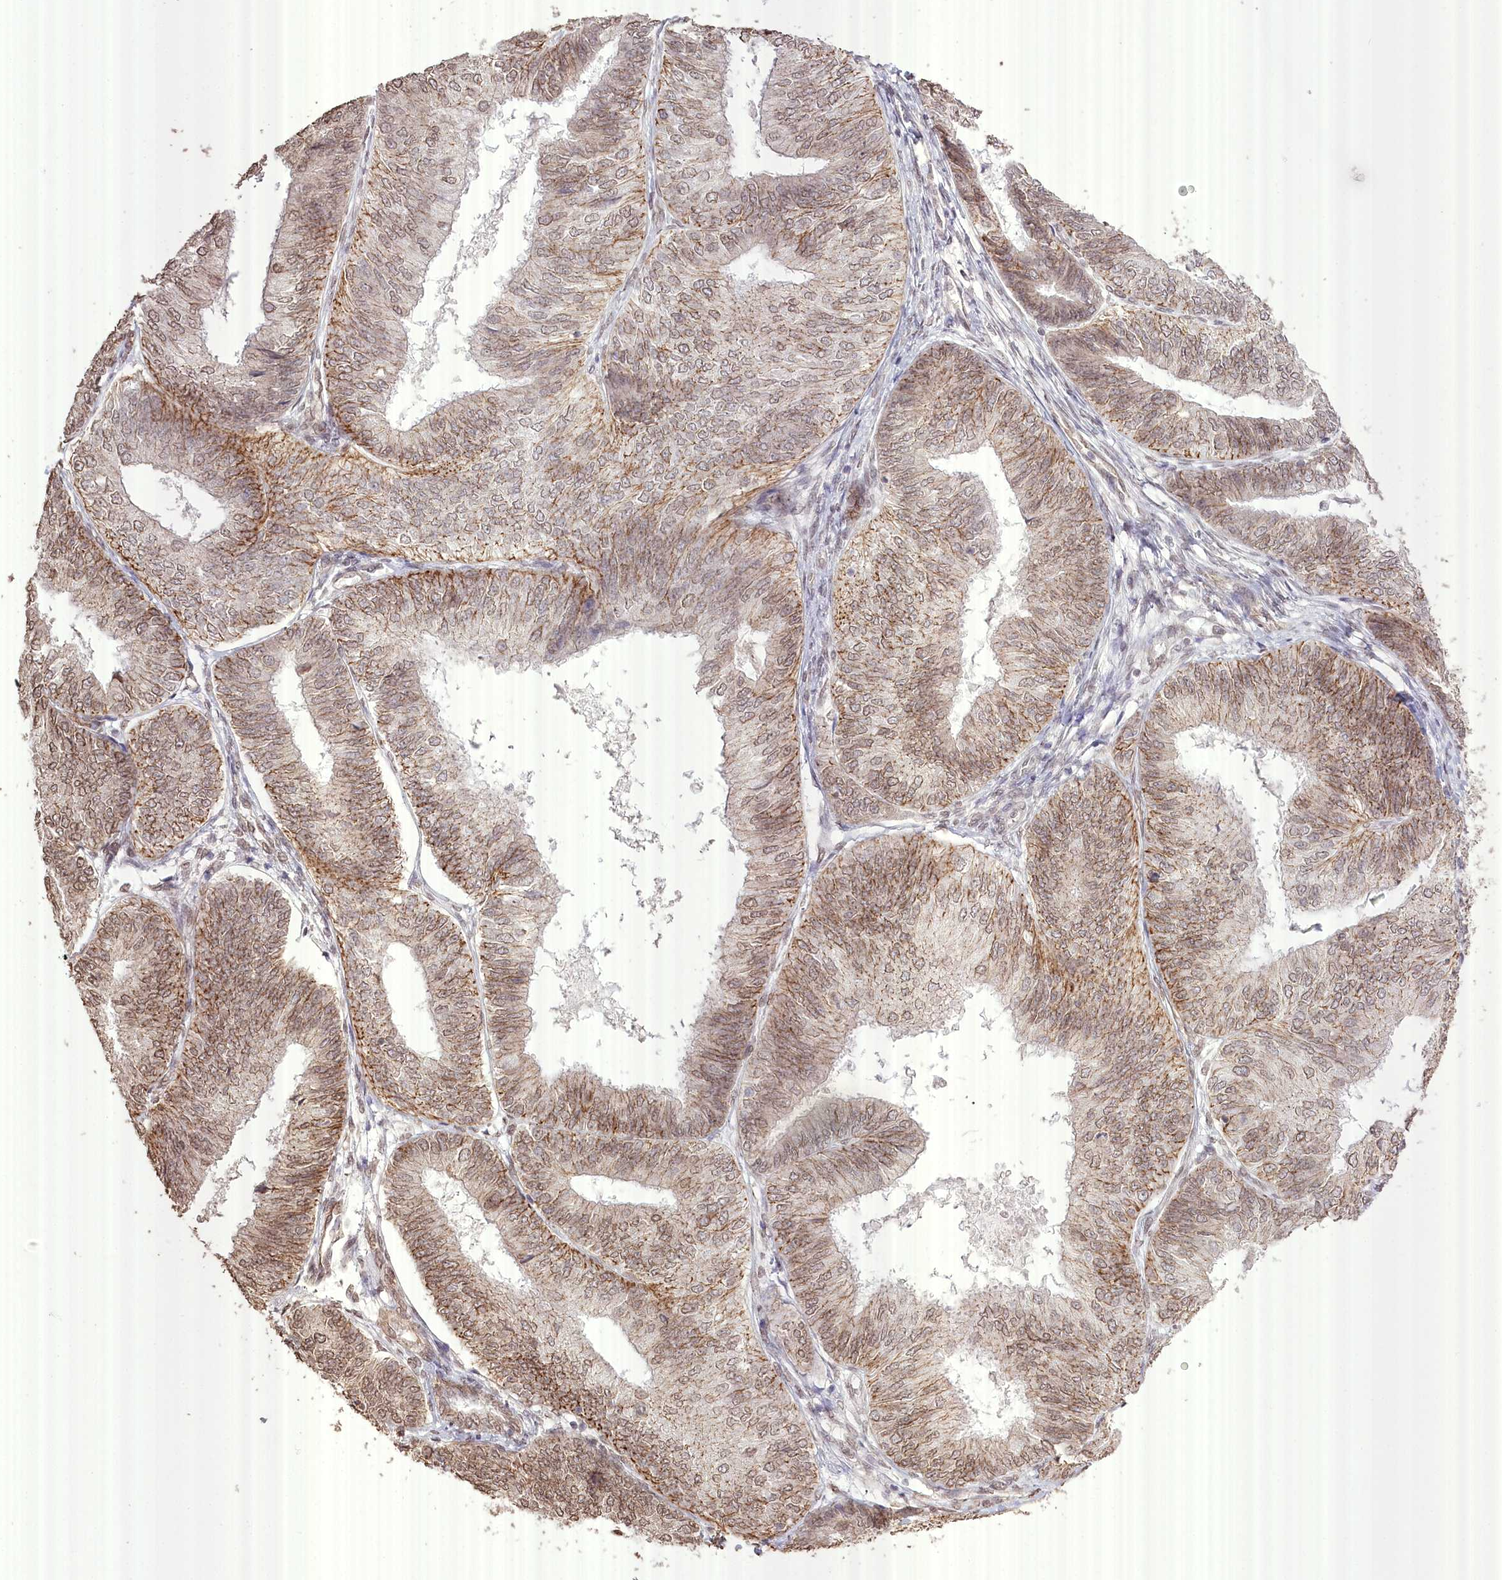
{"staining": {"intensity": "moderate", "quantity": ">75%", "location": "cytoplasmic/membranous,nuclear"}, "tissue": "endometrial cancer", "cell_type": "Tumor cells", "image_type": "cancer", "snomed": [{"axis": "morphology", "description": "Adenocarcinoma, NOS"}, {"axis": "topography", "description": "Endometrium"}], "caption": "An IHC photomicrograph of tumor tissue is shown. Protein staining in brown labels moderate cytoplasmic/membranous and nuclear positivity in adenocarcinoma (endometrial) within tumor cells.", "gene": "SLC39A10", "patient": {"sex": "female", "age": 58}}